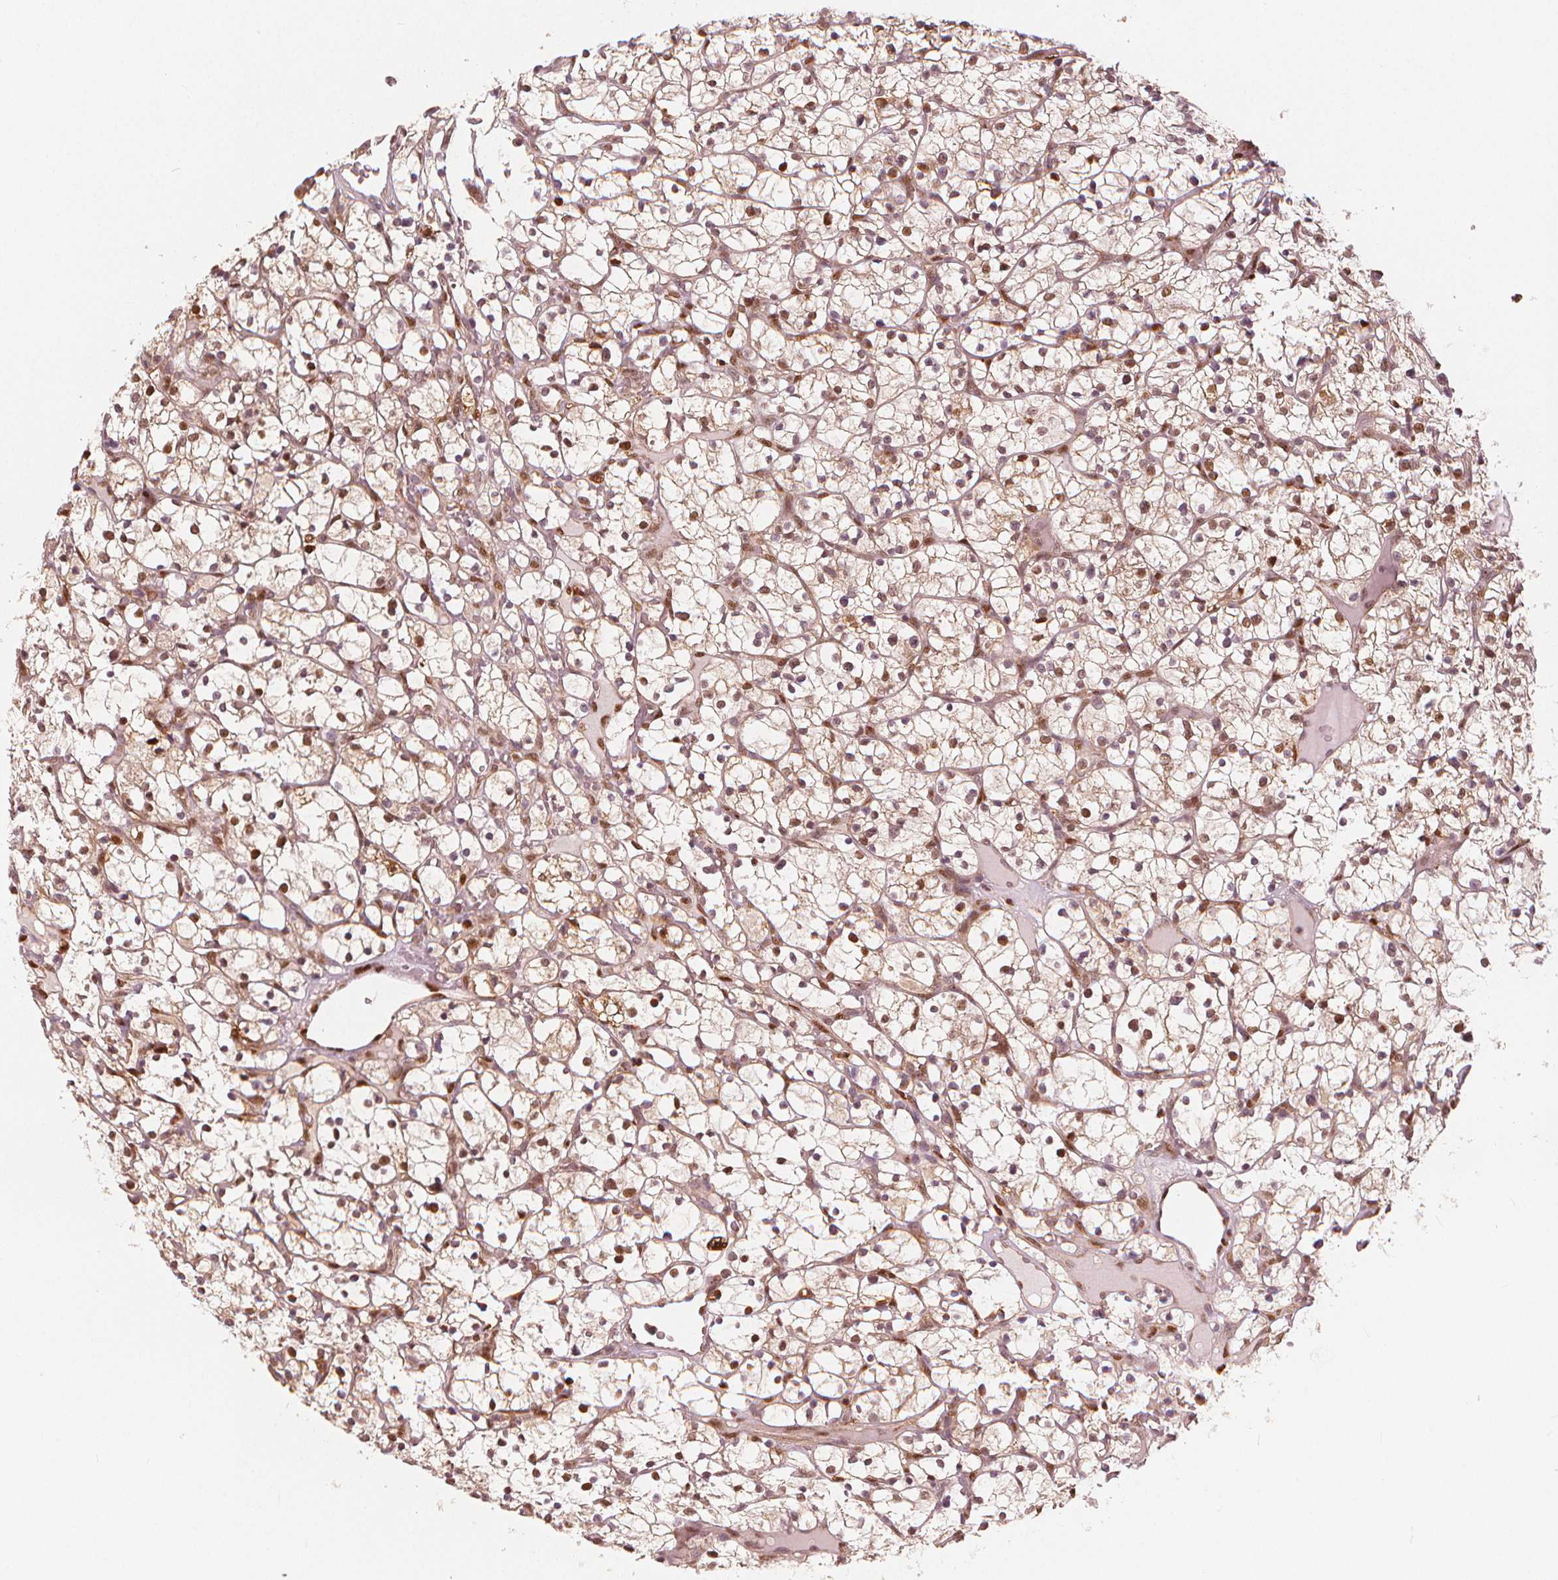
{"staining": {"intensity": "moderate", "quantity": ">75%", "location": "nuclear"}, "tissue": "renal cancer", "cell_type": "Tumor cells", "image_type": "cancer", "snomed": [{"axis": "morphology", "description": "Adenocarcinoma, NOS"}, {"axis": "topography", "description": "Kidney"}], "caption": "Immunohistochemical staining of adenocarcinoma (renal) reveals medium levels of moderate nuclear protein positivity in about >75% of tumor cells.", "gene": "SQSTM1", "patient": {"sex": "female", "age": 64}}